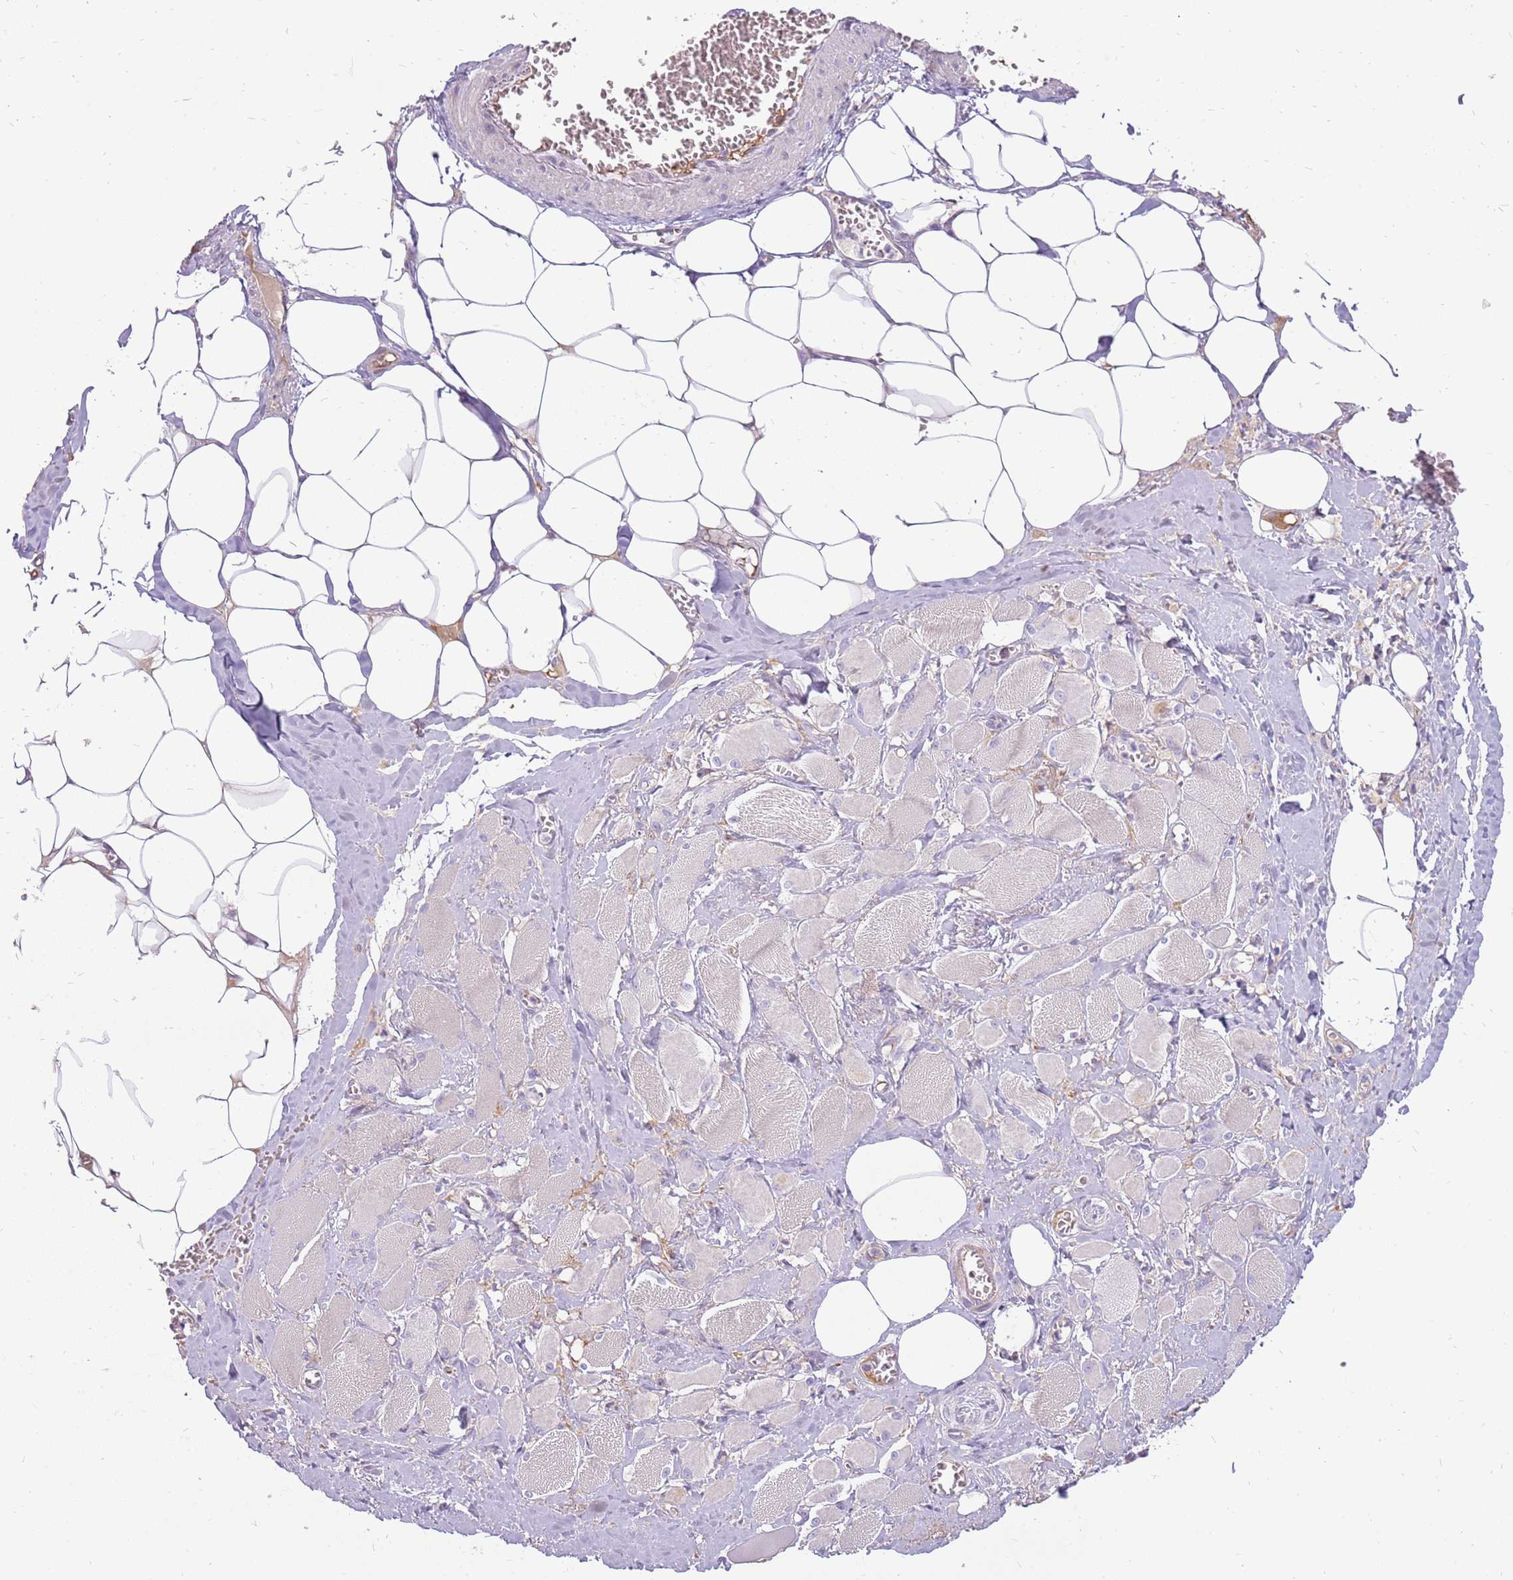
{"staining": {"intensity": "weak", "quantity": "25%-75%", "location": "cytoplasmic/membranous"}, "tissue": "skeletal muscle", "cell_type": "Myocytes", "image_type": "normal", "snomed": [{"axis": "morphology", "description": "Normal tissue, NOS"}, {"axis": "morphology", "description": "Basal cell carcinoma"}, {"axis": "topography", "description": "Skeletal muscle"}], "caption": "Skeletal muscle stained with a brown dye reveals weak cytoplasmic/membranous positive staining in about 25%-75% of myocytes.", "gene": "MCUB", "patient": {"sex": "female", "age": 64}}